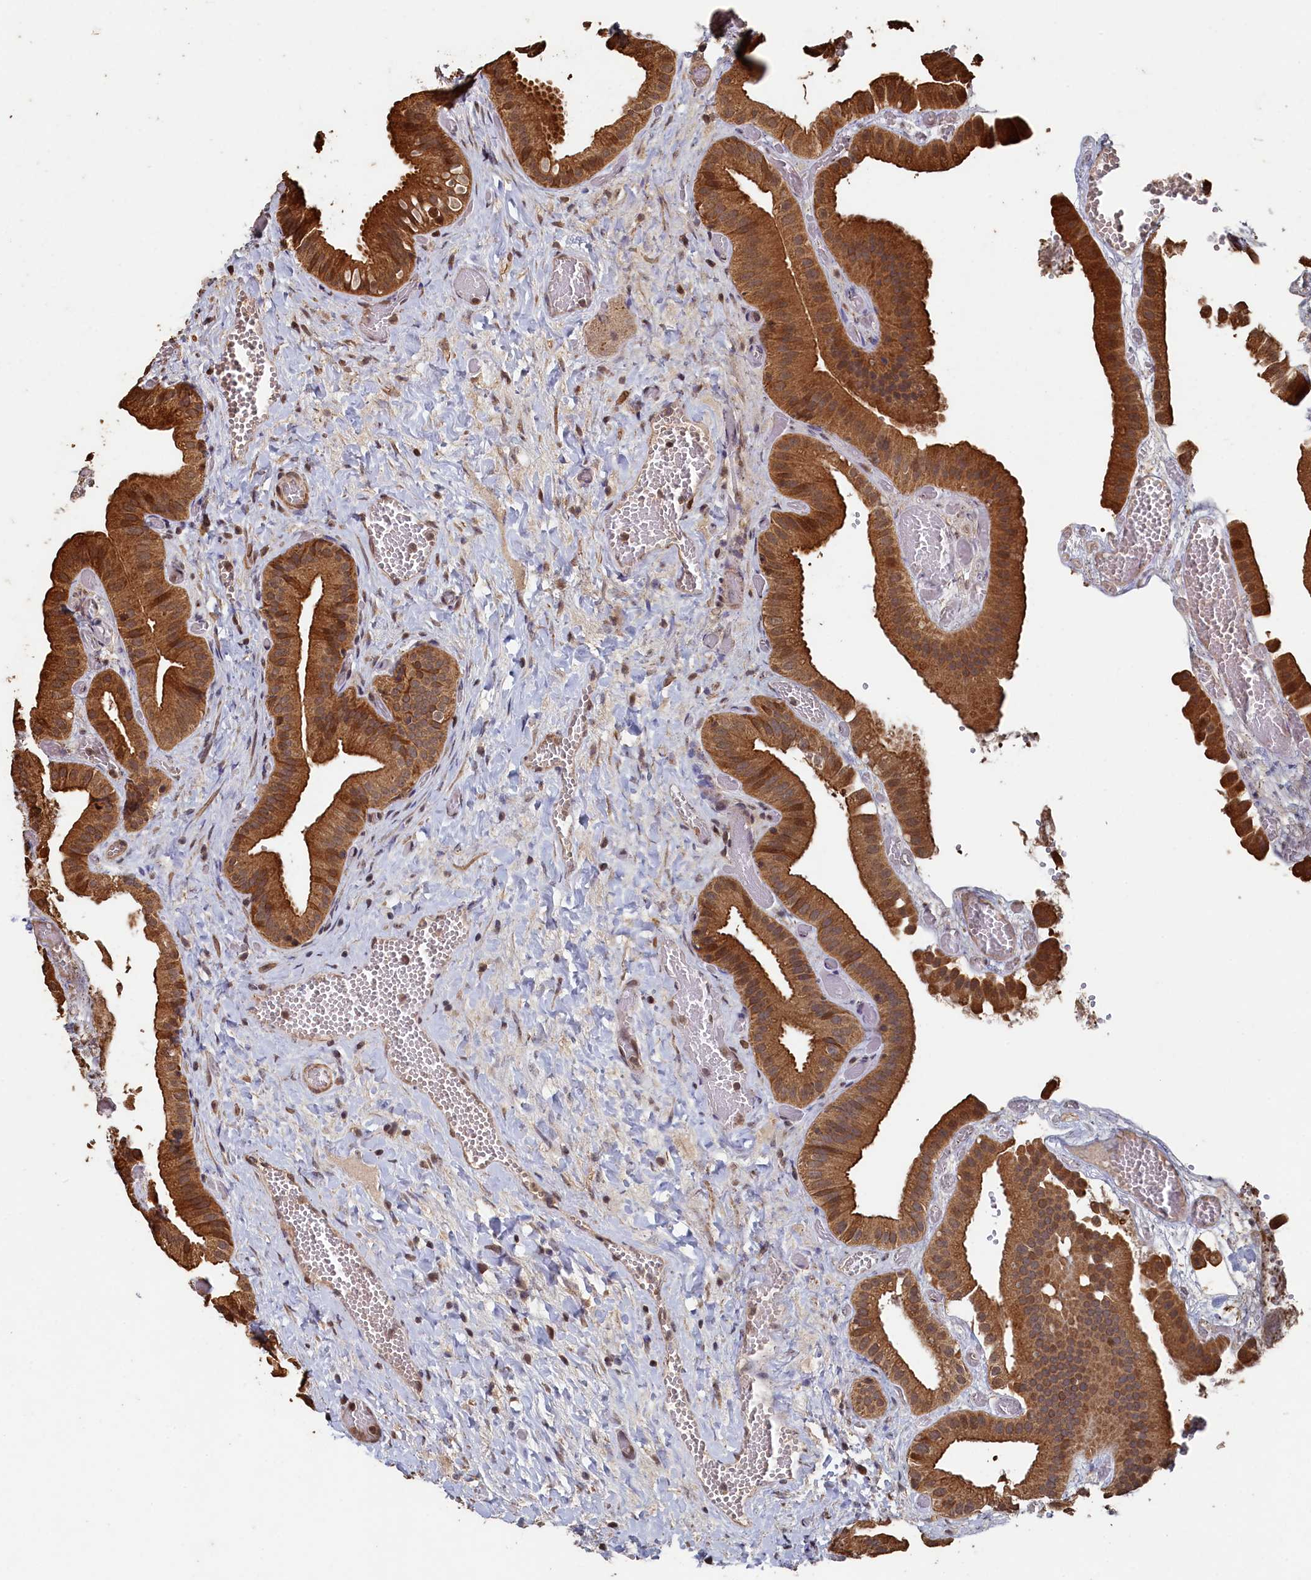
{"staining": {"intensity": "moderate", "quantity": ">75%", "location": "cytoplasmic/membranous"}, "tissue": "gallbladder", "cell_type": "Glandular cells", "image_type": "normal", "snomed": [{"axis": "morphology", "description": "Normal tissue, NOS"}, {"axis": "topography", "description": "Gallbladder"}], "caption": "Protein staining of normal gallbladder exhibits moderate cytoplasmic/membranous expression in approximately >75% of glandular cells.", "gene": "PIGN", "patient": {"sex": "female", "age": 64}}